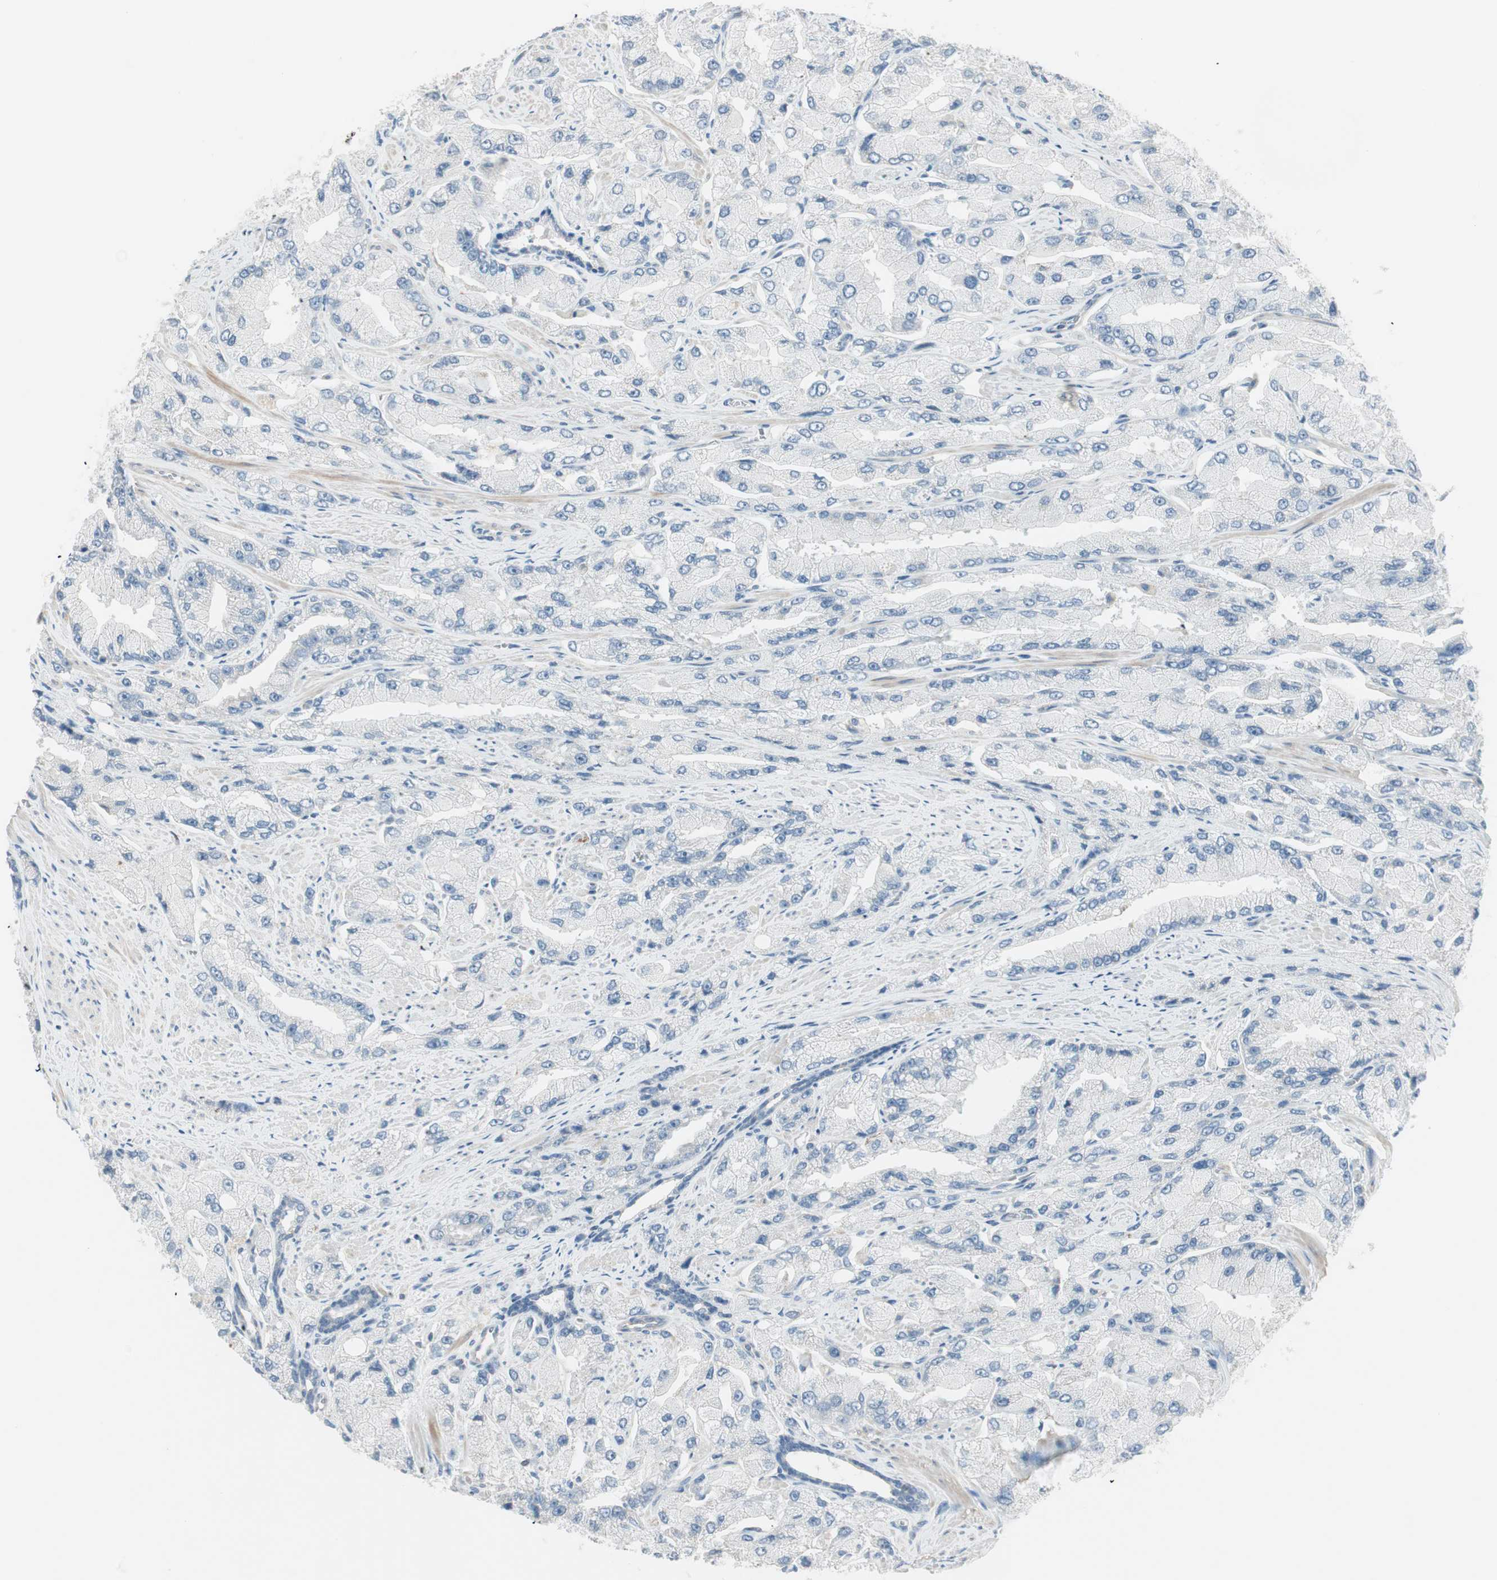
{"staining": {"intensity": "negative", "quantity": "none", "location": "none"}, "tissue": "prostate cancer", "cell_type": "Tumor cells", "image_type": "cancer", "snomed": [{"axis": "morphology", "description": "Adenocarcinoma, High grade"}, {"axis": "topography", "description": "Prostate"}], "caption": "An image of prostate cancer stained for a protein exhibits no brown staining in tumor cells.", "gene": "ITLN2", "patient": {"sex": "male", "age": 58}}